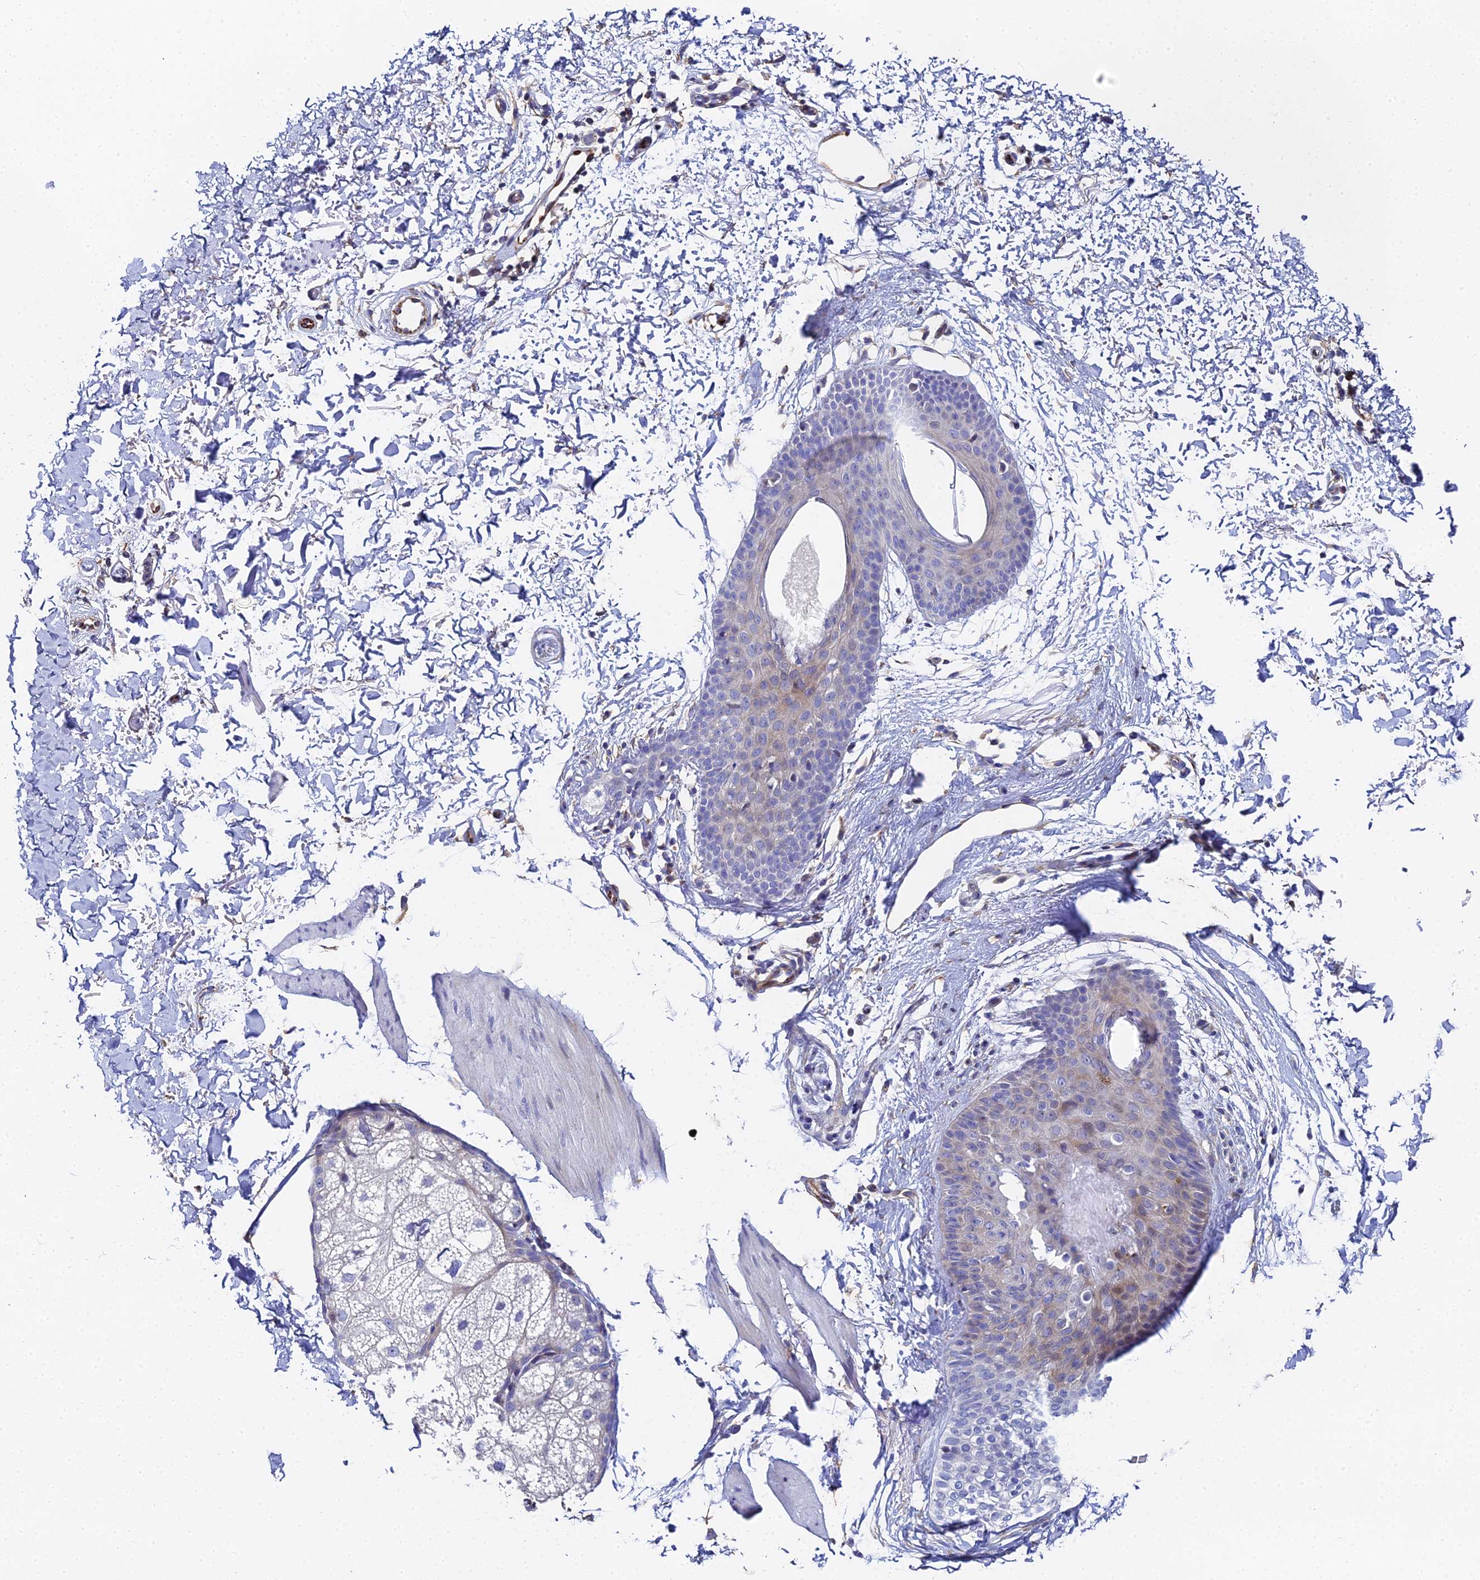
{"staining": {"intensity": "moderate", "quantity": "25%-75%", "location": "cytoplasmic/membranous"}, "tissue": "skin", "cell_type": "Fibroblasts", "image_type": "normal", "snomed": [{"axis": "morphology", "description": "Normal tissue, NOS"}, {"axis": "topography", "description": "Skin"}], "caption": "High-power microscopy captured an IHC image of unremarkable skin, revealing moderate cytoplasmic/membranous positivity in about 25%-75% of fibroblasts. The protein of interest is stained brown, and the nuclei are stained in blue (DAB (3,3'-diaminobenzidine) IHC with brightfield microscopy, high magnification).", "gene": "ENSG00000268674", "patient": {"sex": "male", "age": 66}}